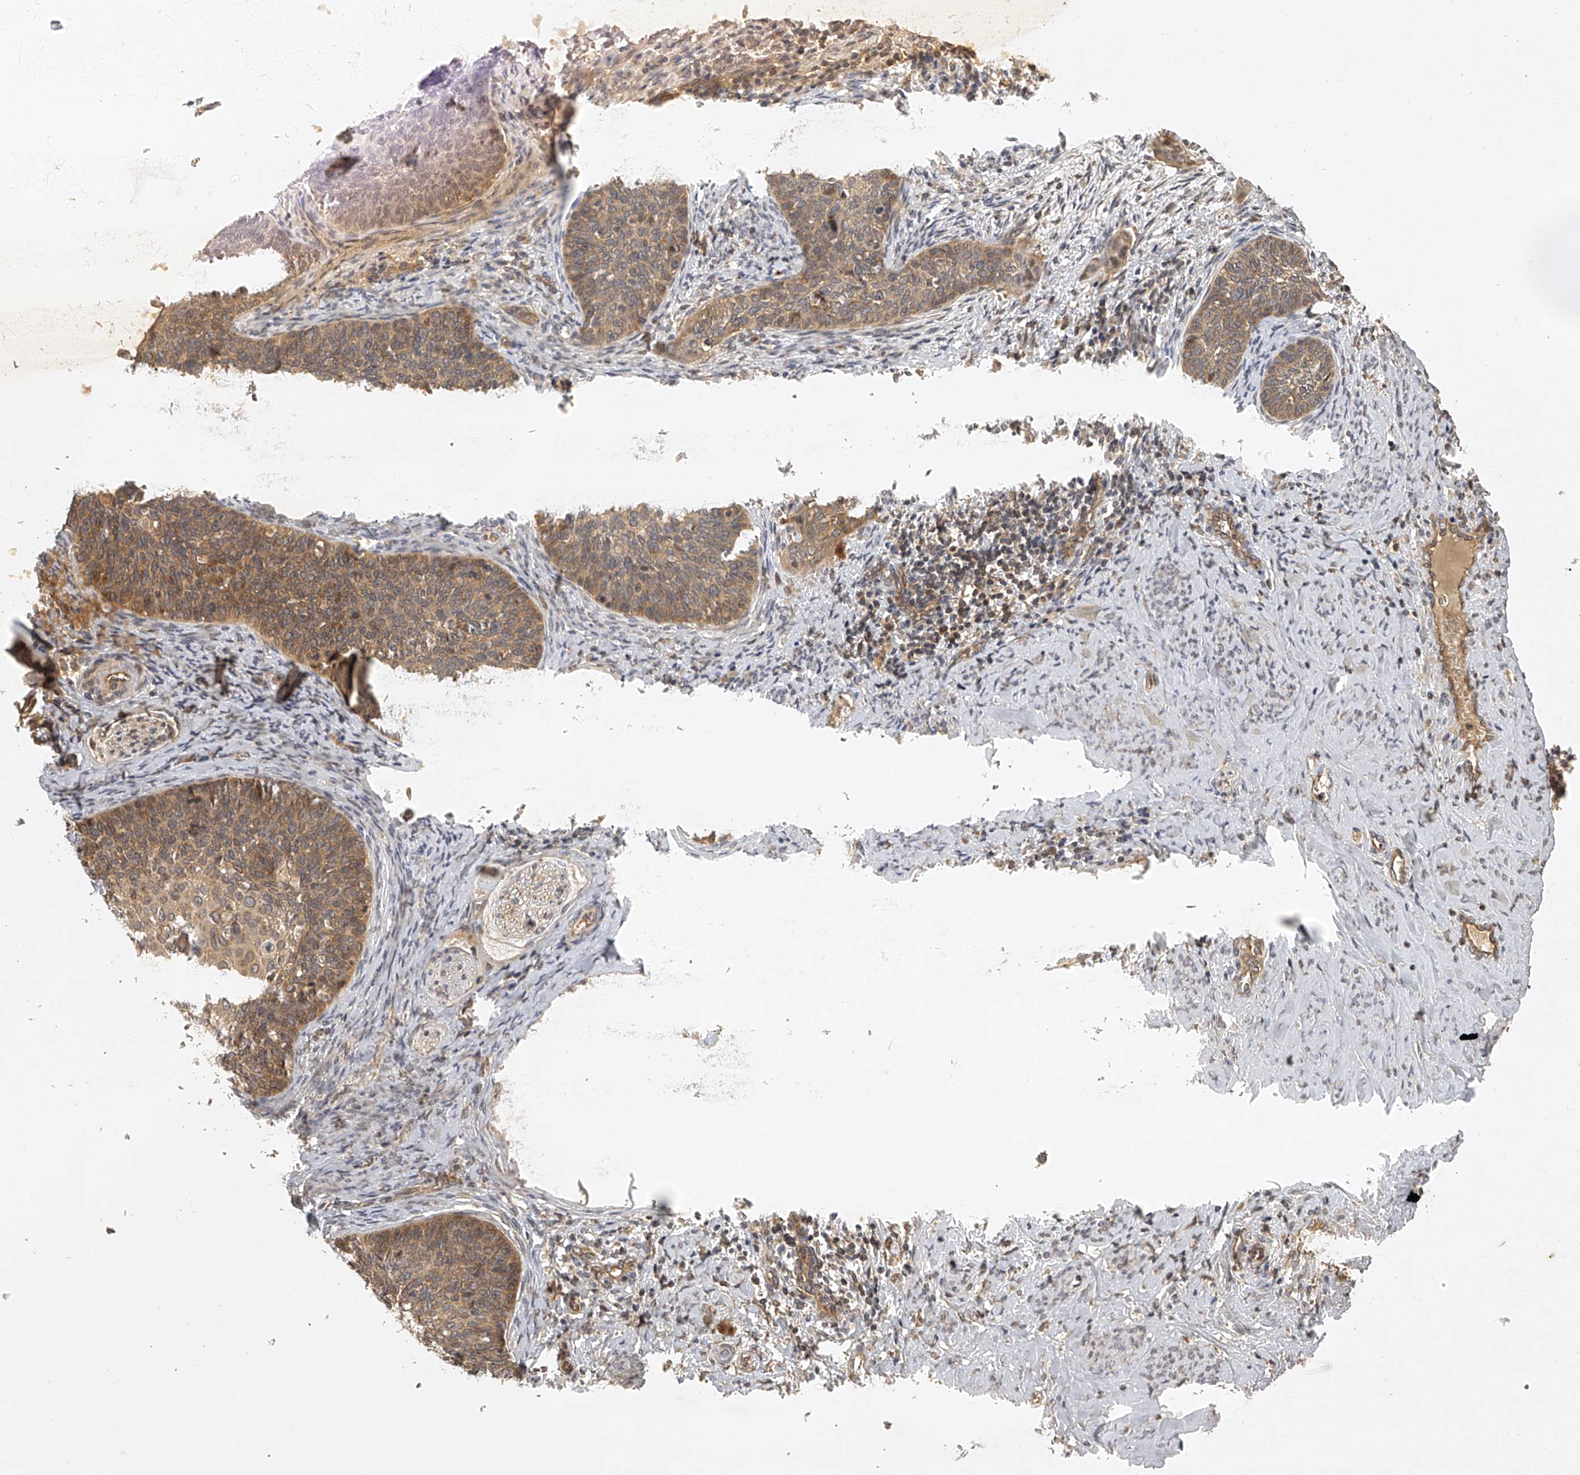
{"staining": {"intensity": "moderate", "quantity": ">75%", "location": "cytoplasmic/membranous"}, "tissue": "cervical cancer", "cell_type": "Tumor cells", "image_type": "cancer", "snomed": [{"axis": "morphology", "description": "Squamous cell carcinoma, NOS"}, {"axis": "topography", "description": "Cervix"}], "caption": "Moderate cytoplasmic/membranous staining for a protein is present in about >75% of tumor cells of squamous cell carcinoma (cervical) using immunohistochemistry (IHC).", "gene": "NFS1", "patient": {"sex": "female", "age": 33}}